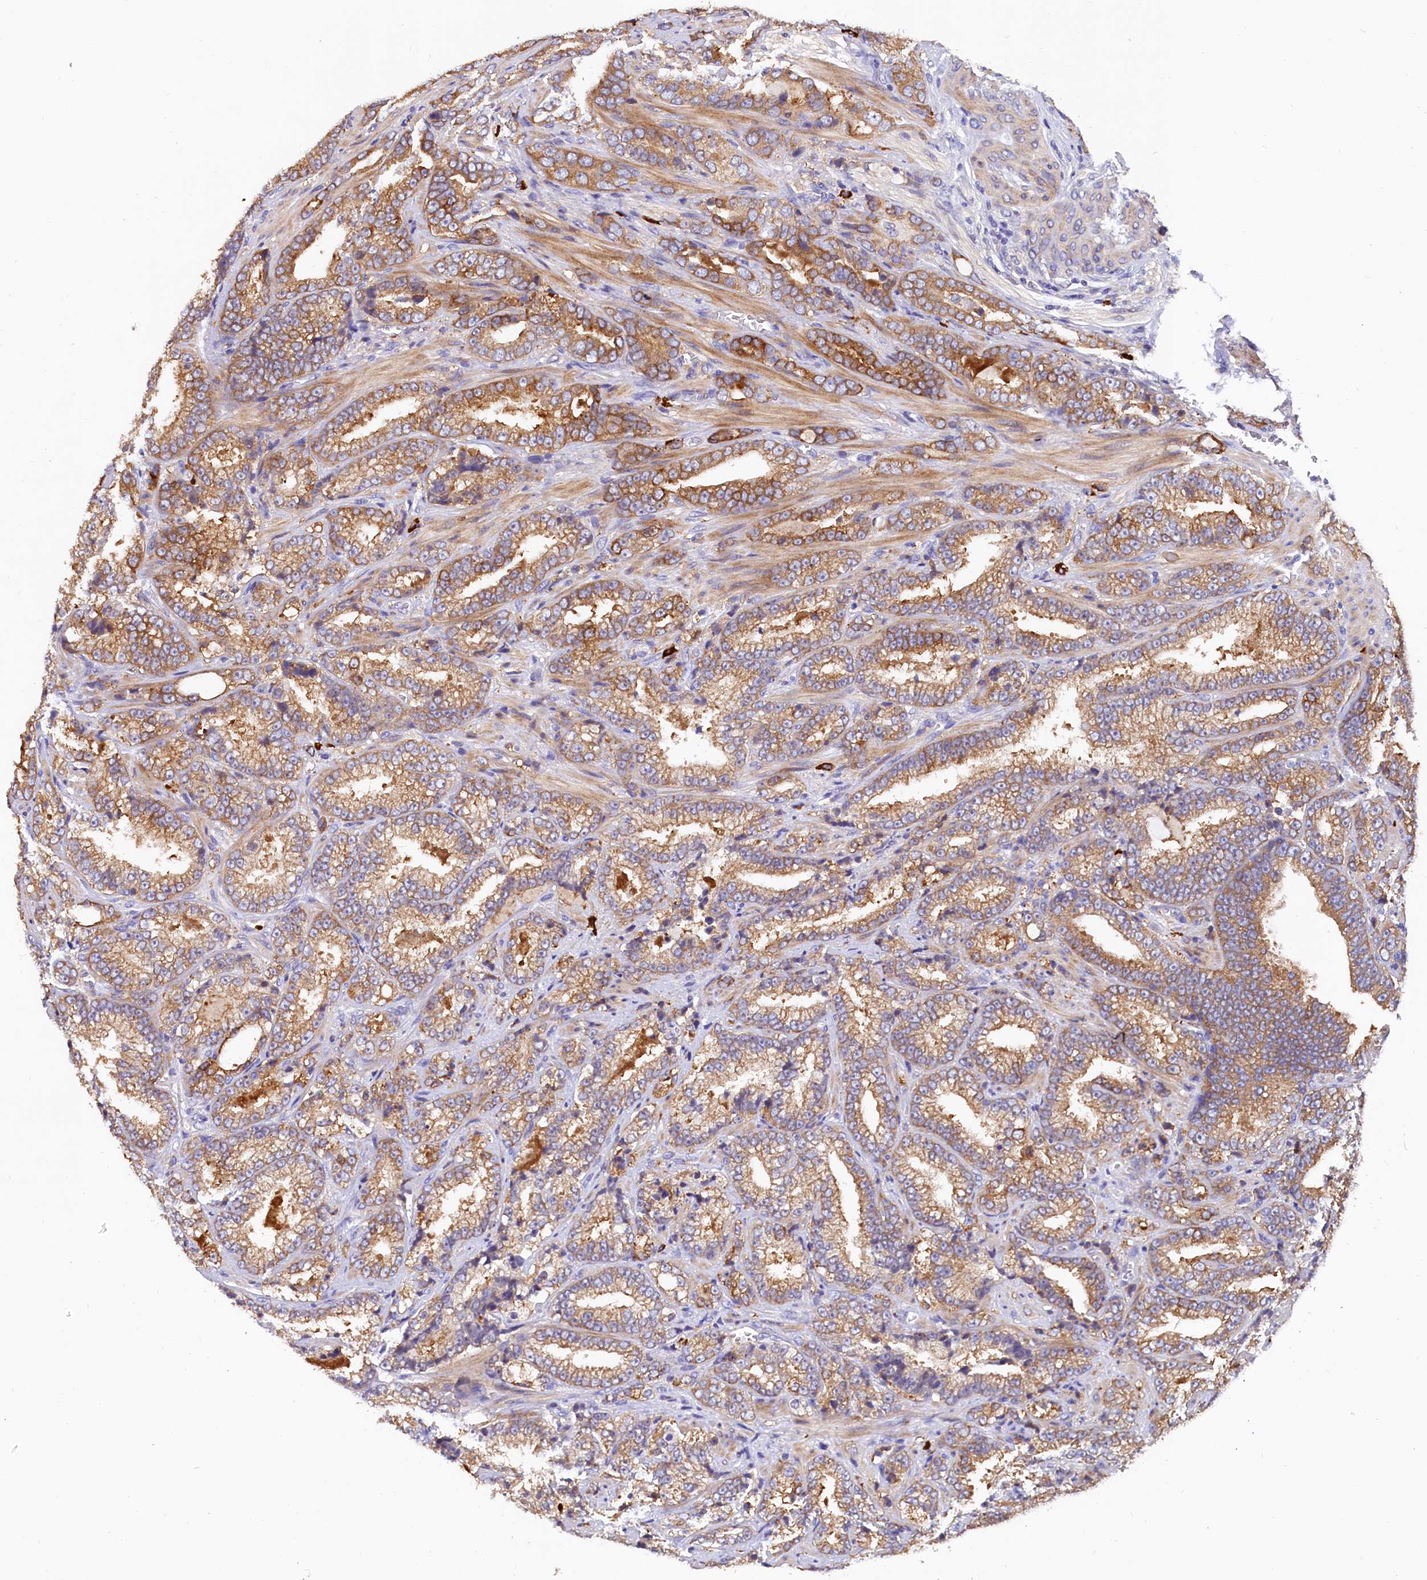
{"staining": {"intensity": "moderate", "quantity": ">75%", "location": "cytoplasmic/membranous"}, "tissue": "prostate cancer", "cell_type": "Tumor cells", "image_type": "cancer", "snomed": [{"axis": "morphology", "description": "Adenocarcinoma, High grade"}, {"axis": "topography", "description": "Prostate and seminal vesicle, NOS"}], "caption": "High-power microscopy captured an immunohistochemistry (IHC) micrograph of prostate cancer, revealing moderate cytoplasmic/membranous positivity in about >75% of tumor cells. Using DAB (3,3'-diaminobenzidine) (brown) and hematoxylin (blue) stains, captured at high magnification using brightfield microscopy.", "gene": "EPS8L2", "patient": {"sex": "male", "age": 67}}